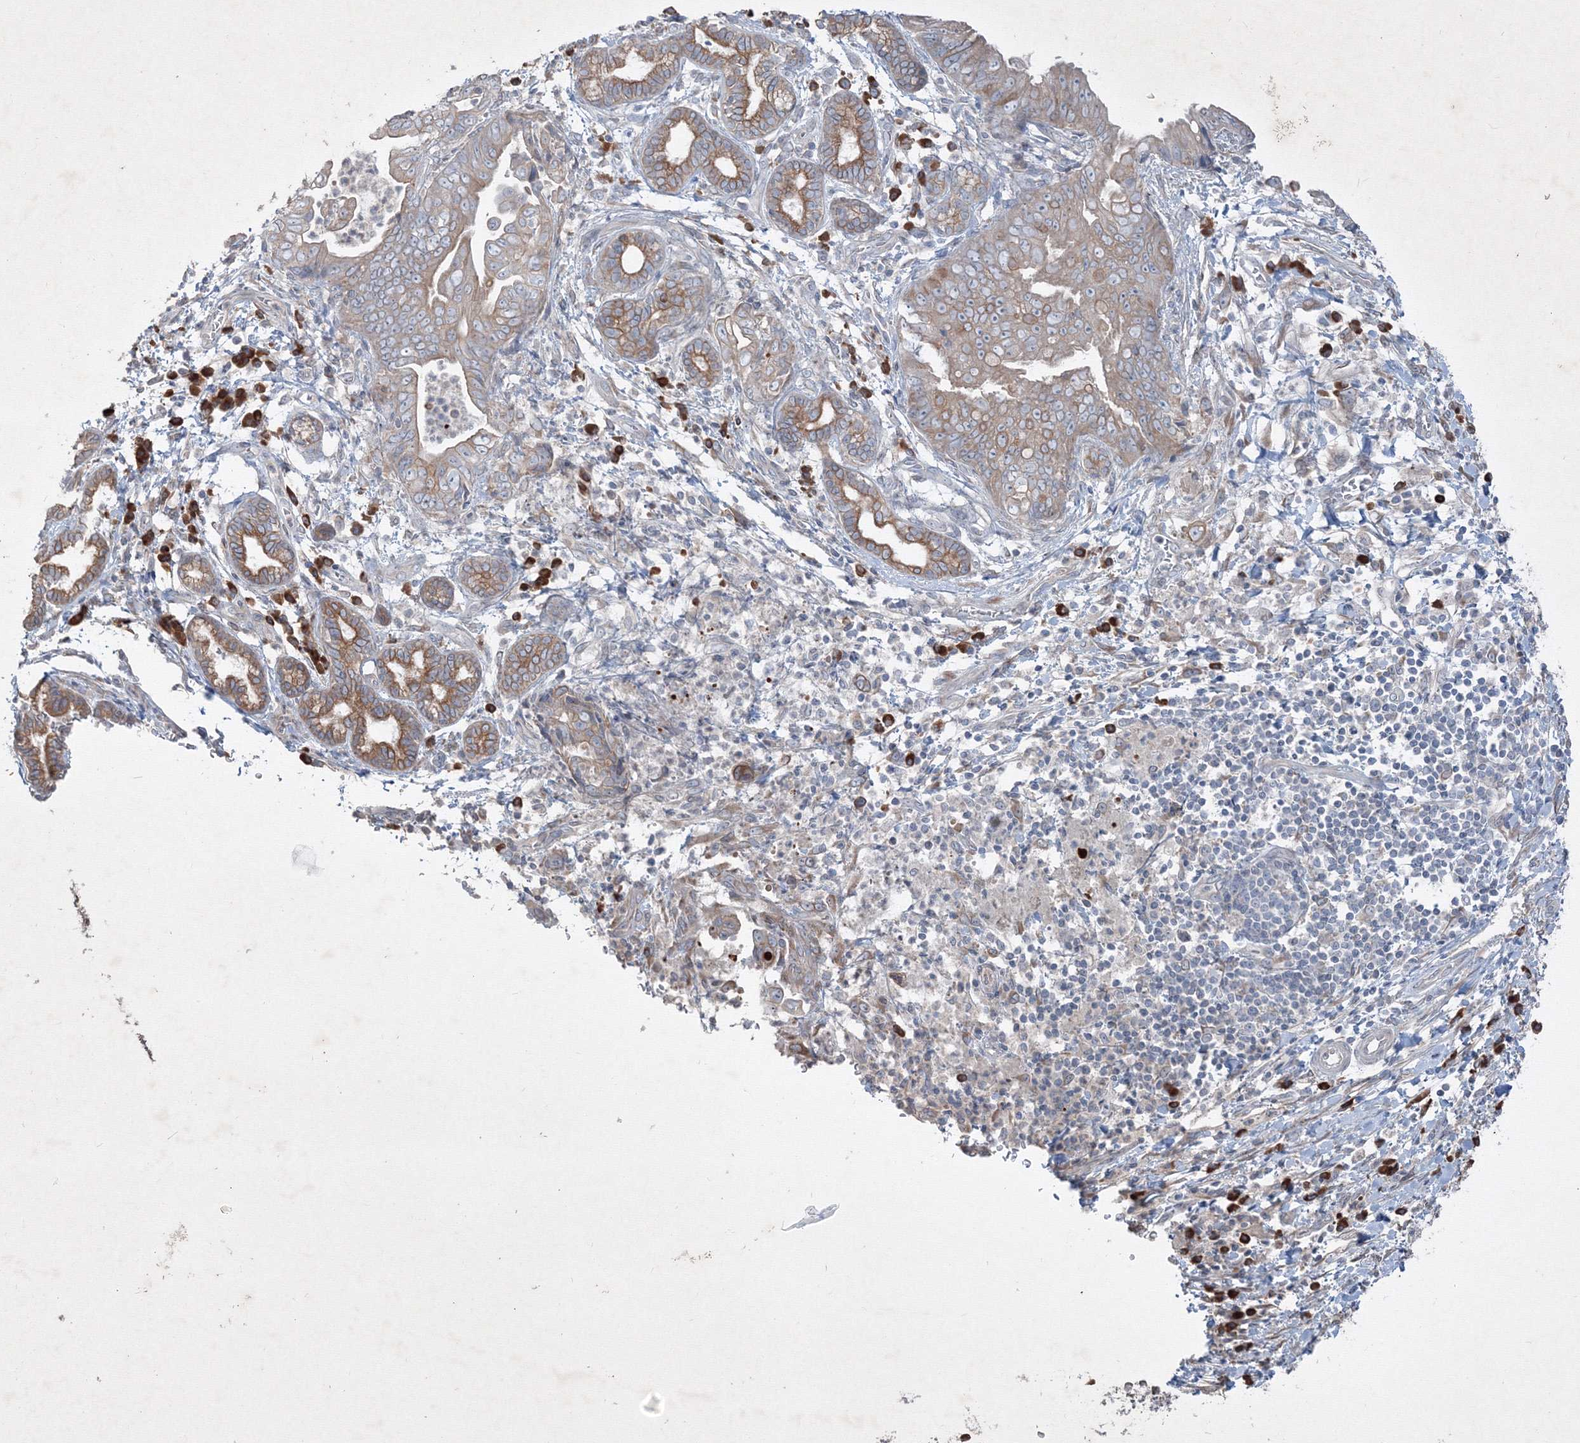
{"staining": {"intensity": "moderate", "quantity": ">75%", "location": "cytoplasmic/membranous"}, "tissue": "pancreatic cancer", "cell_type": "Tumor cells", "image_type": "cancer", "snomed": [{"axis": "morphology", "description": "Adenocarcinoma, NOS"}, {"axis": "topography", "description": "Pancreas"}], "caption": "Pancreatic cancer (adenocarcinoma) stained with a brown dye displays moderate cytoplasmic/membranous positive positivity in about >75% of tumor cells.", "gene": "IFNAR1", "patient": {"sex": "male", "age": 75}}